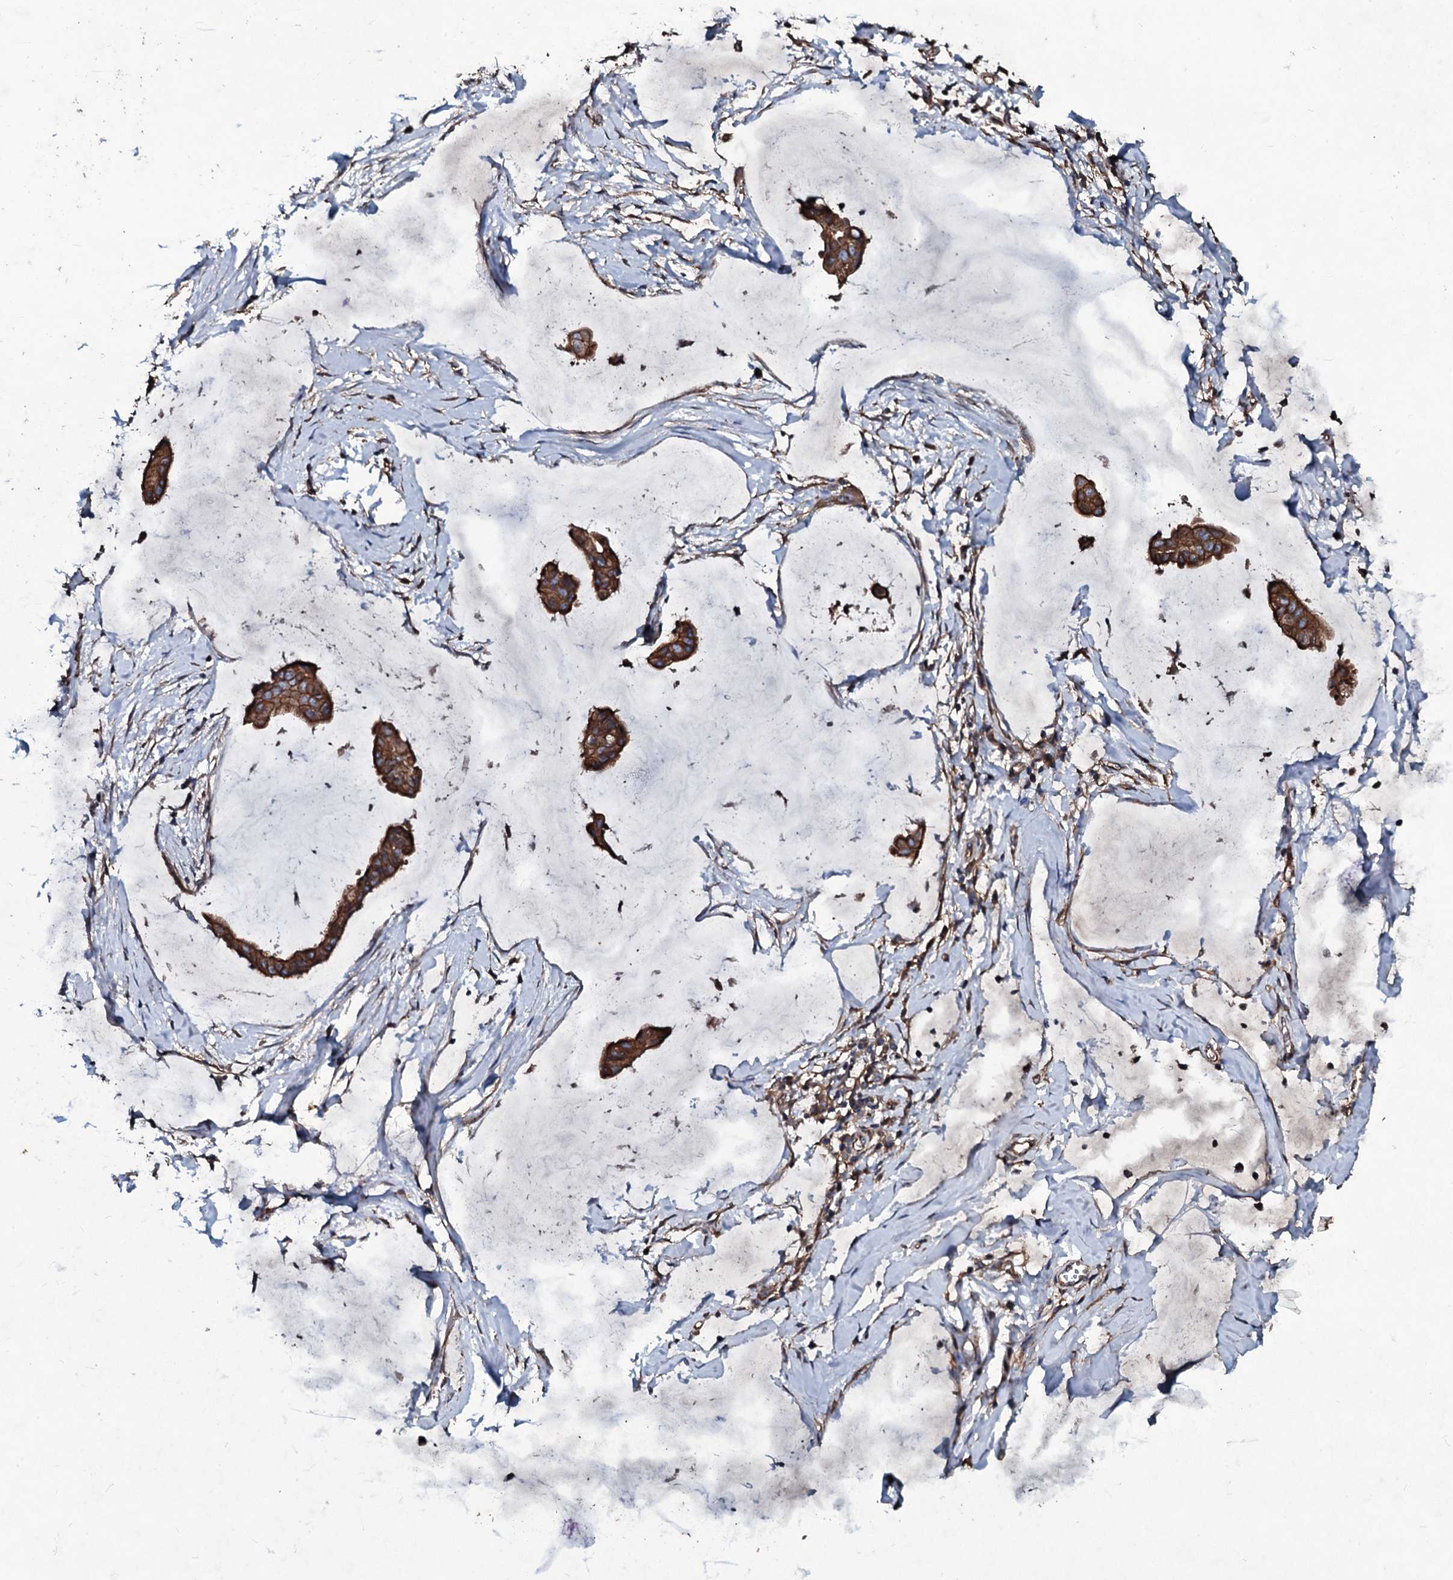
{"staining": {"intensity": "strong", "quantity": ">75%", "location": "cytoplasmic/membranous"}, "tissue": "ovarian cancer", "cell_type": "Tumor cells", "image_type": "cancer", "snomed": [{"axis": "morphology", "description": "Cystadenocarcinoma, mucinous, NOS"}, {"axis": "topography", "description": "Ovary"}], "caption": "High-power microscopy captured an immunohistochemistry image of ovarian cancer (mucinous cystadenocarcinoma), revealing strong cytoplasmic/membranous positivity in about >75% of tumor cells.", "gene": "DMAC2", "patient": {"sex": "female", "age": 73}}